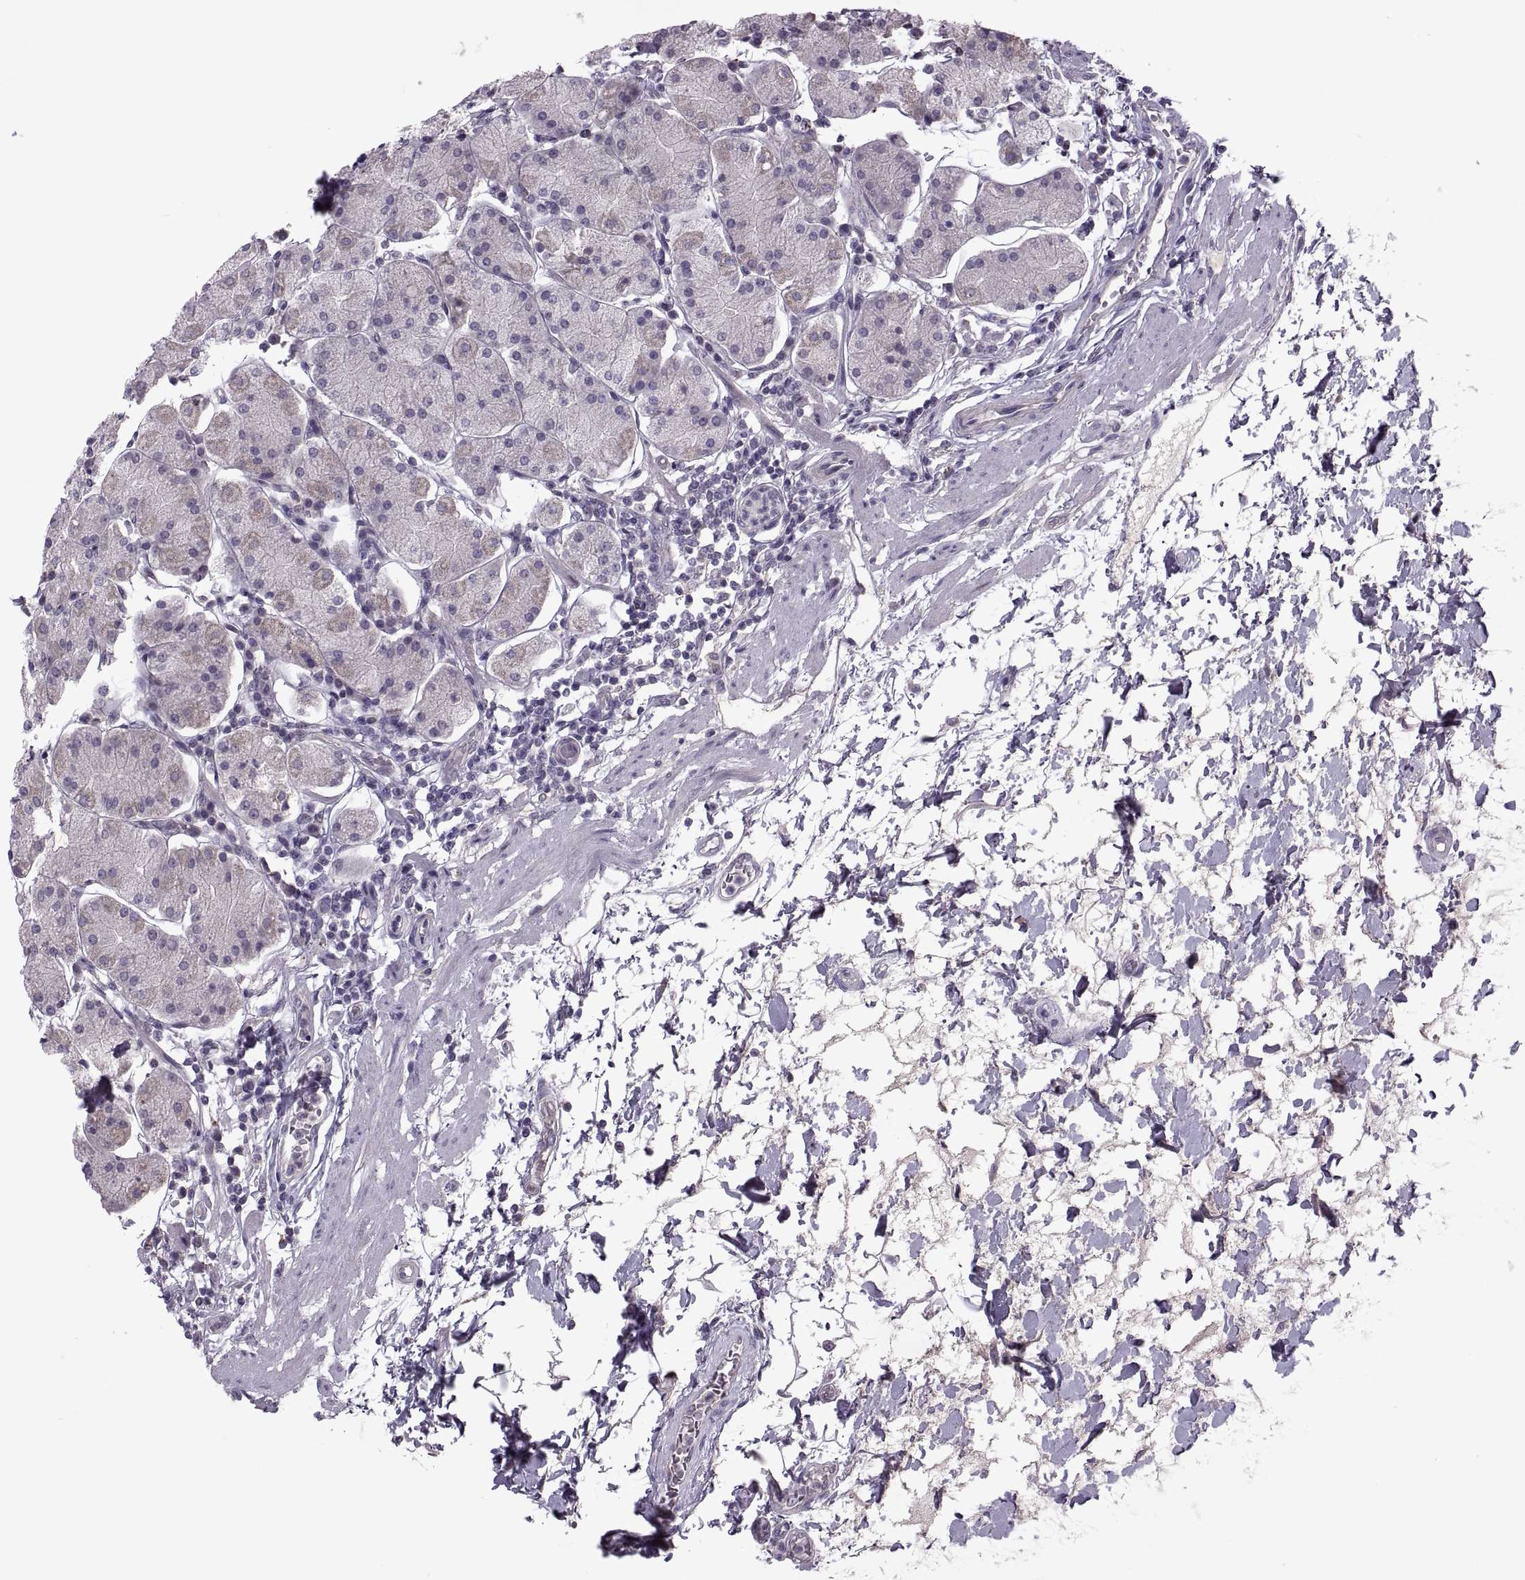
{"staining": {"intensity": "weak", "quantity": "<25%", "location": "cytoplasmic/membranous"}, "tissue": "stomach", "cell_type": "Glandular cells", "image_type": "normal", "snomed": [{"axis": "morphology", "description": "Normal tissue, NOS"}, {"axis": "topography", "description": "Stomach"}], "caption": "This is an IHC image of normal human stomach. There is no staining in glandular cells.", "gene": "ODF3", "patient": {"sex": "male", "age": 54}}